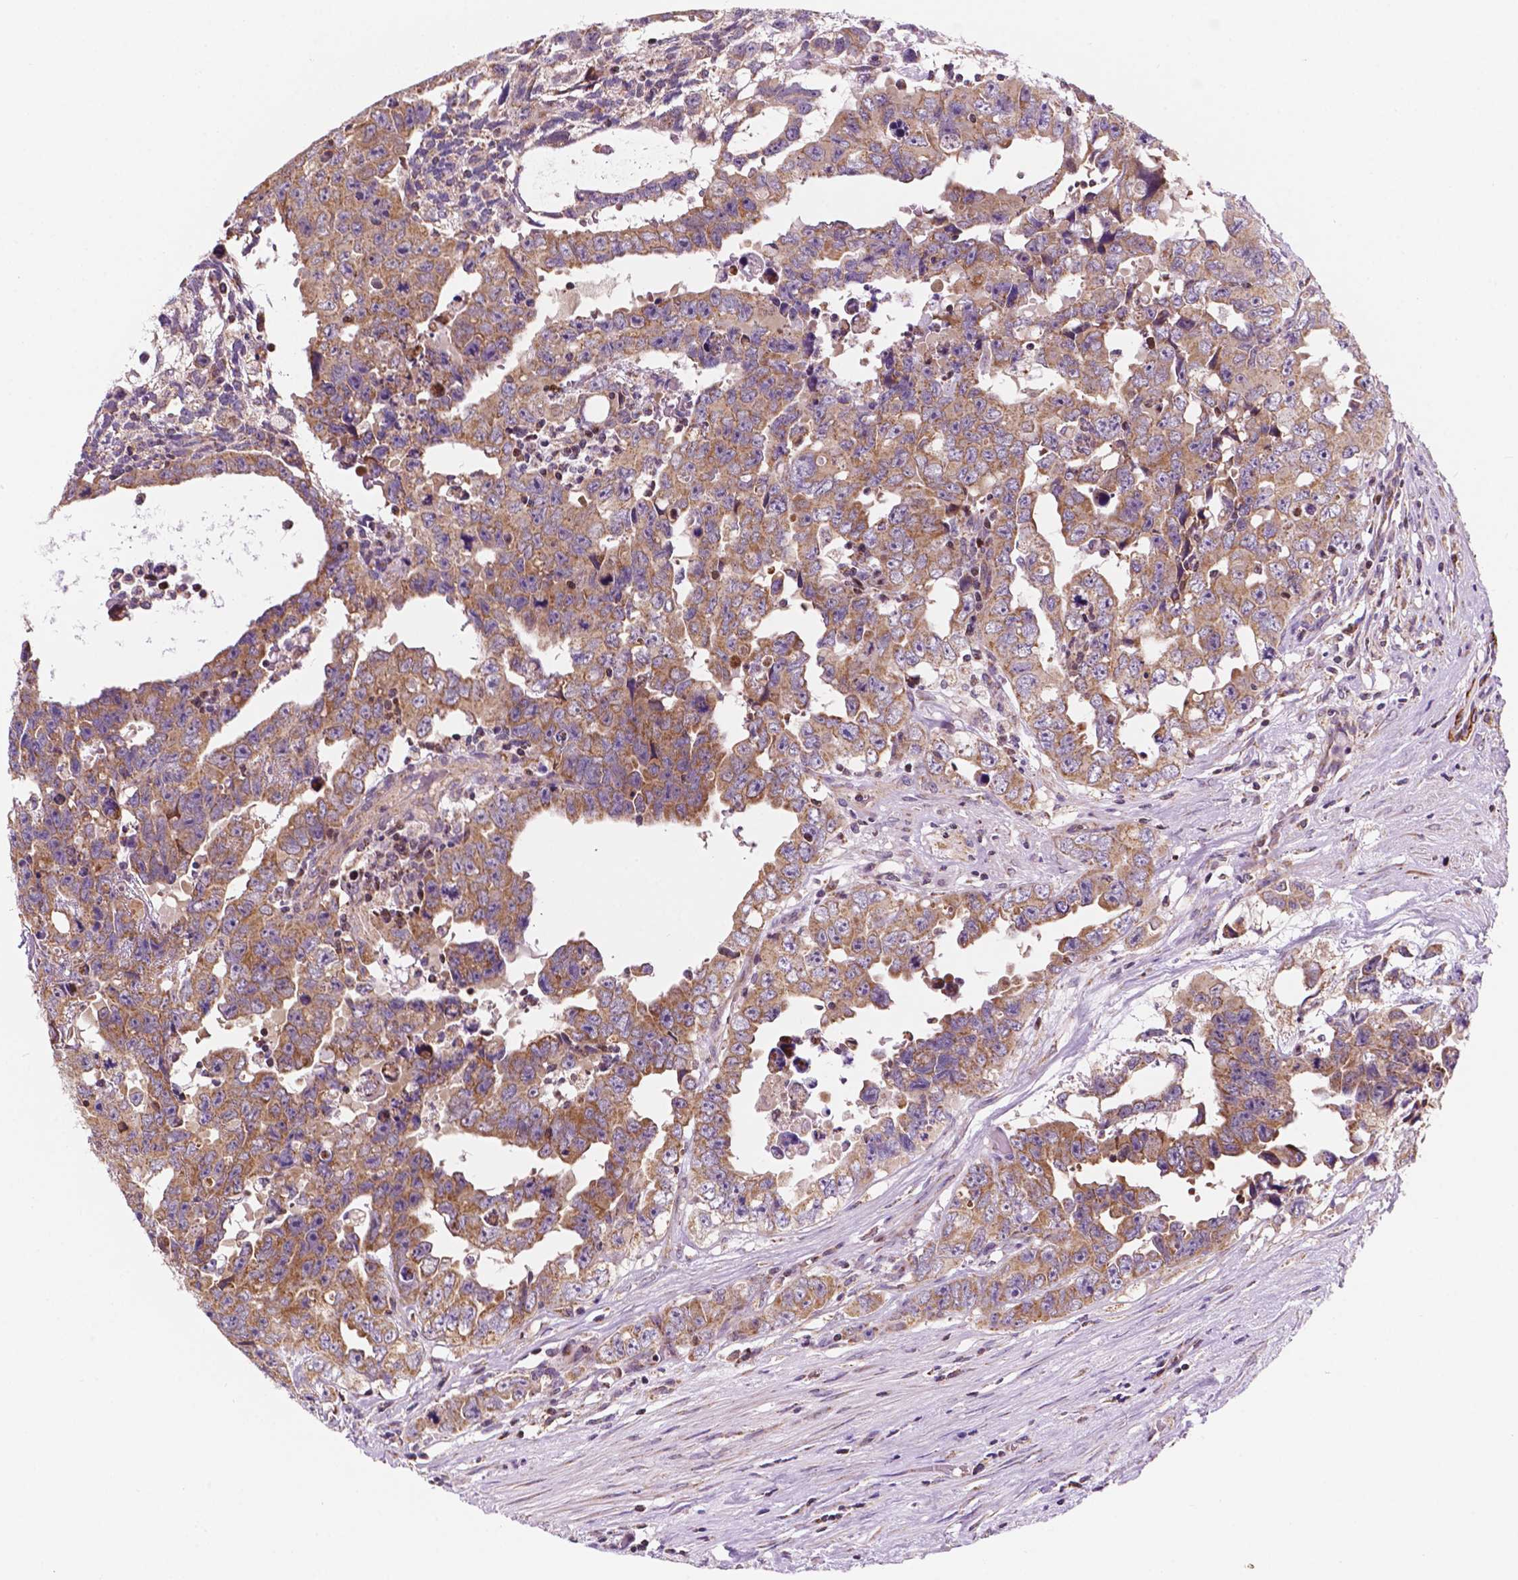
{"staining": {"intensity": "moderate", "quantity": ">75%", "location": "cytoplasmic/membranous"}, "tissue": "testis cancer", "cell_type": "Tumor cells", "image_type": "cancer", "snomed": [{"axis": "morphology", "description": "Carcinoma, Embryonal, NOS"}, {"axis": "topography", "description": "Testis"}], "caption": "Approximately >75% of tumor cells in testis cancer reveal moderate cytoplasmic/membranous protein positivity as visualized by brown immunohistochemical staining.", "gene": "GEMIN4", "patient": {"sex": "male", "age": 24}}